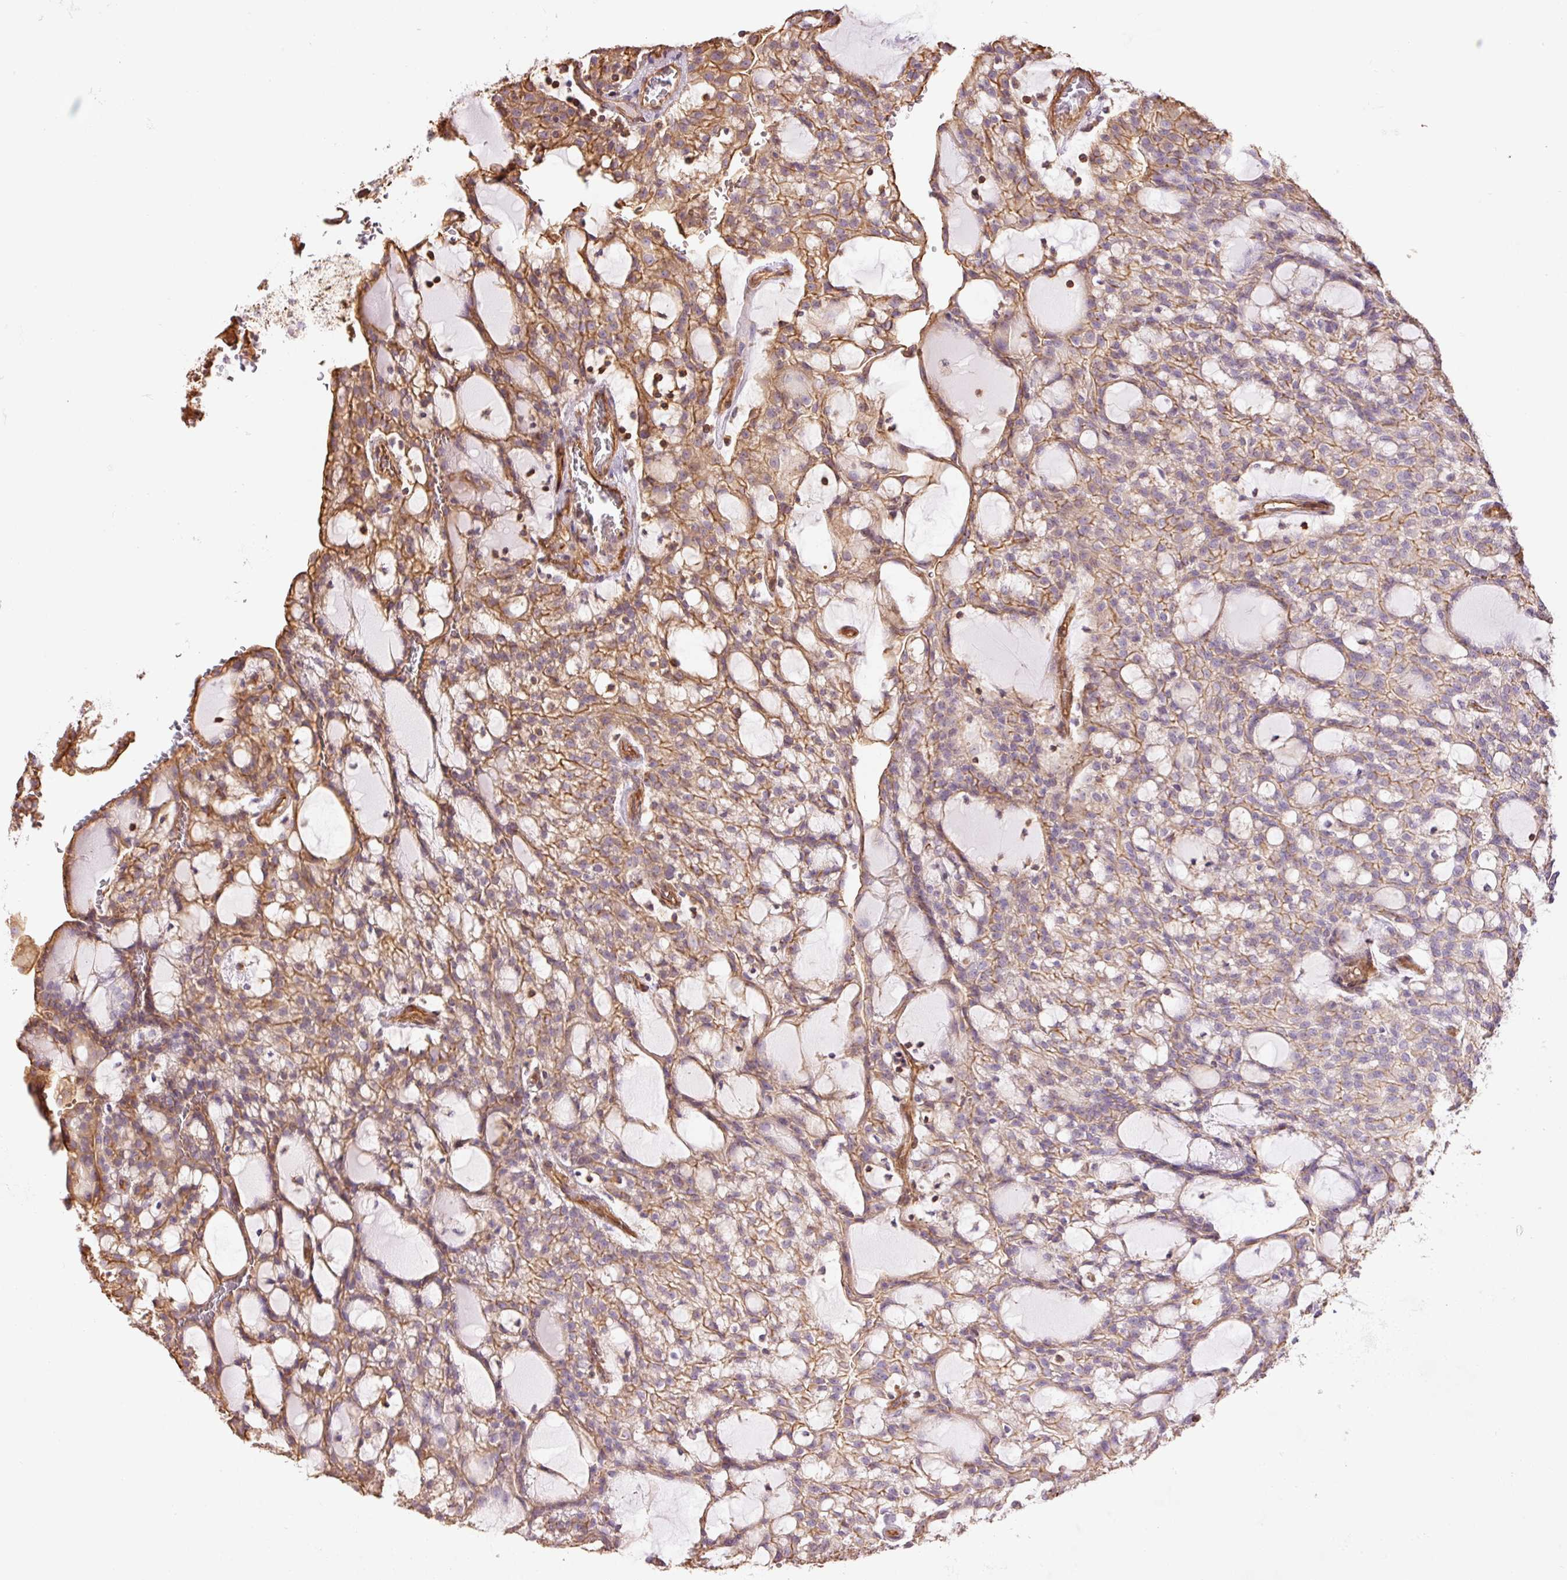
{"staining": {"intensity": "moderate", "quantity": "25%-75%", "location": "cytoplasmic/membranous"}, "tissue": "renal cancer", "cell_type": "Tumor cells", "image_type": "cancer", "snomed": [{"axis": "morphology", "description": "Adenocarcinoma, NOS"}, {"axis": "topography", "description": "Kidney"}], "caption": "Renal cancer (adenocarcinoma) tissue reveals moderate cytoplasmic/membranous staining in about 25%-75% of tumor cells The staining is performed using DAB (3,3'-diaminobenzidine) brown chromogen to label protein expression. The nuclei are counter-stained blue using hematoxylin.", "gene": "PPP1R1B", "patient": {"sex": "male", "age": 63}}